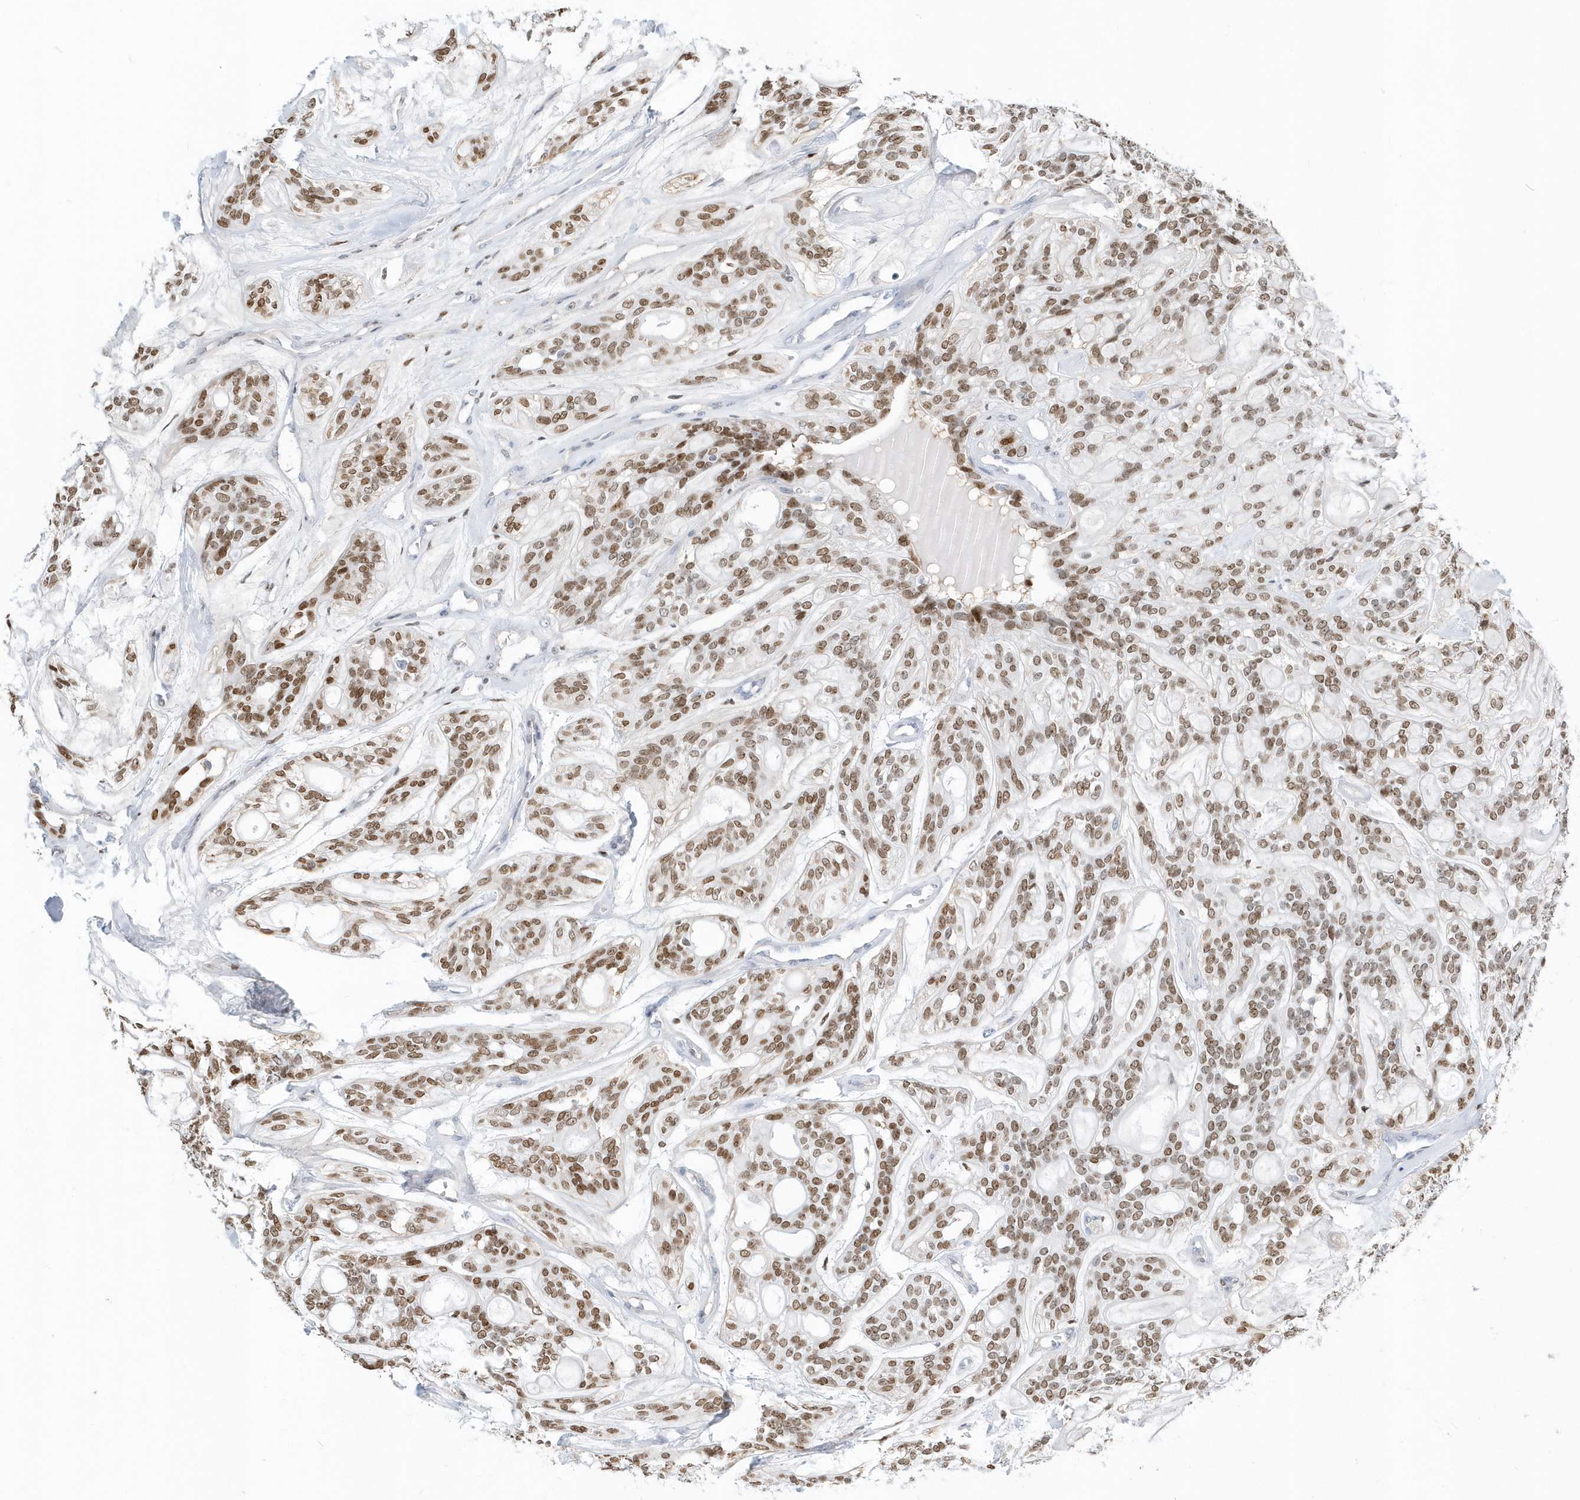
{"staining": {"intensity": "moderate", "quantity": ">75%", "location": "nuclear"}, "tissue": "head and neck cancer", "cell_type": "Tumor cells", "image_type": "cancer", "snomed": [{"axis": "morphology", "description": "Adenocarcinoma, NOS"}, {"axis": "topography", "description": "Head-Neck"}], "caption": "Protein staining of head and neck adenocarcinoma tissue shows moderate nuclear expression in approximately >75% of tumor cells.", "gene": "MACROH2A2", "patient": {"sex": "male", "age": 66}}